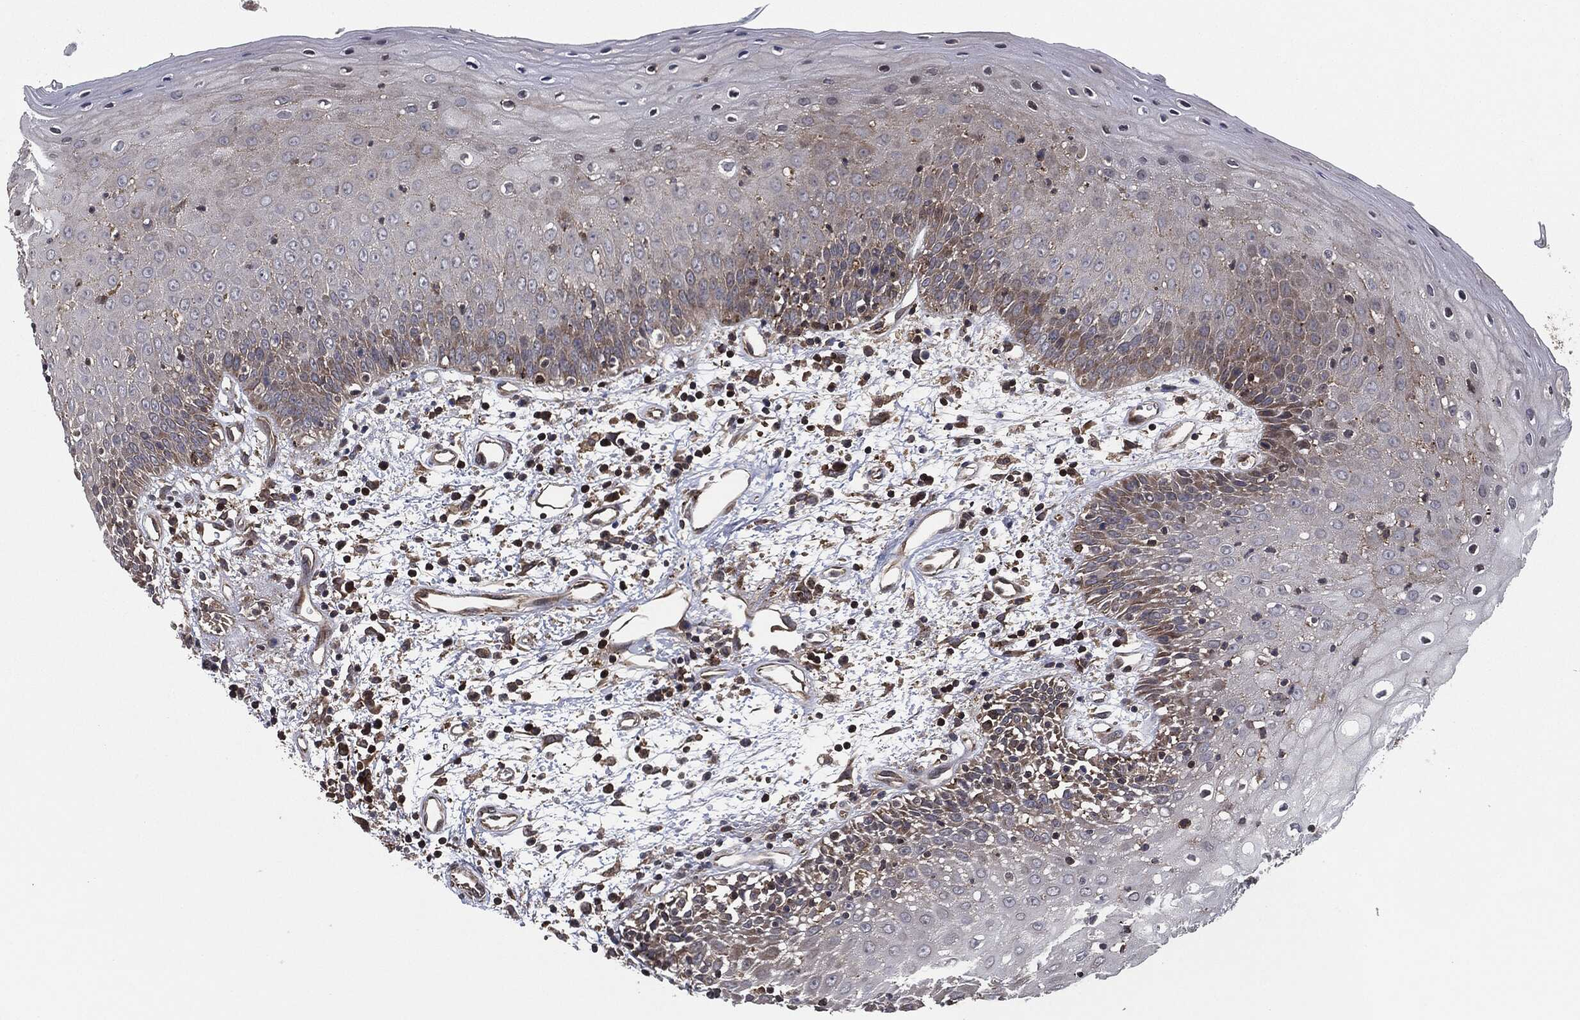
{"staining": {"intensity": "moderate", "quantity": "<25%", "location": "cytoplasmic/membranous"}, "tissue": "oral mucosa", "cell_type": "Squamous epithelial cells", "image_type": "normal", "snomed": [{"axis": "morphology", "description": "Normal tissue, NOS"}, {"axis": "morphology", "description": "Squamous cell carcinoma, NOS"}, {"axis": "topography", "description": "Skeletal muscle"}, {"axis": "topography", "description": "Oral tissue"}, {"axis": "topography", "description": "Head-Neck"}], "caption": "There is low levels of moderate cytoplasmic/membranous positivity in squamous epithelial cells of benign oral mucosa, as demonstrated by immunohistochemical staining (brown color).", "gene": "UBR1", "patient": {"sex": "female", "age": 84}}